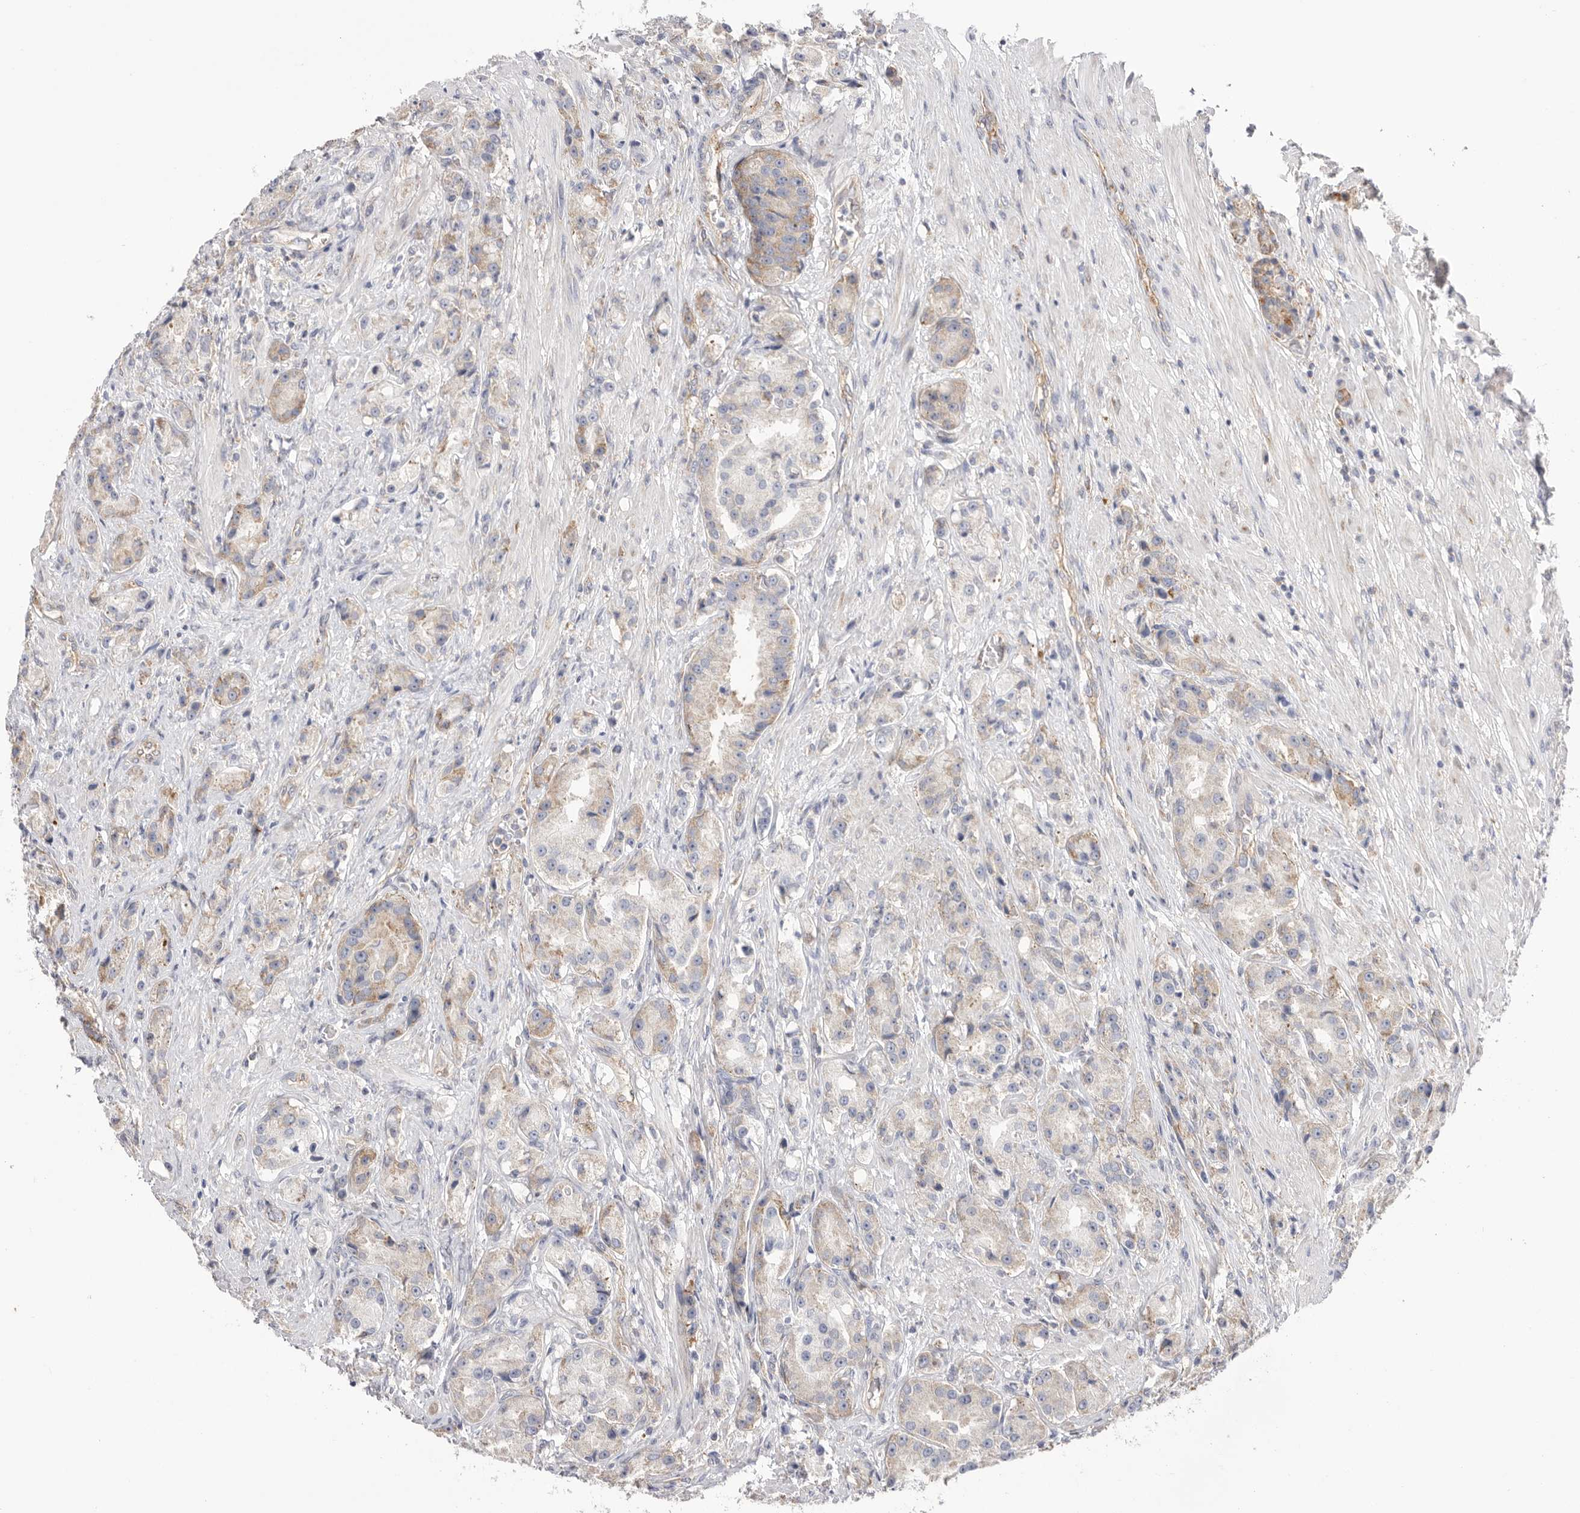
{"staining": {"intensity": "weak", "quantity": "<25%", "location": "cytoplasmic/membranous"}, "tissue": "prostate cancer", "cell_type": "Tumor cells", "image_type": "cancer", "snomed": [{"axis": "morphology", "description": "Adenocarcinoma, High grade"}, {"axis": "topography", "description": "Prostate"}], "caption": "Tumor cells show no significant protein positivity in prostate high-grade adenocarcinoma.", "gene": "SERBP1", "patient": {"sex": "male", "age": 60}}